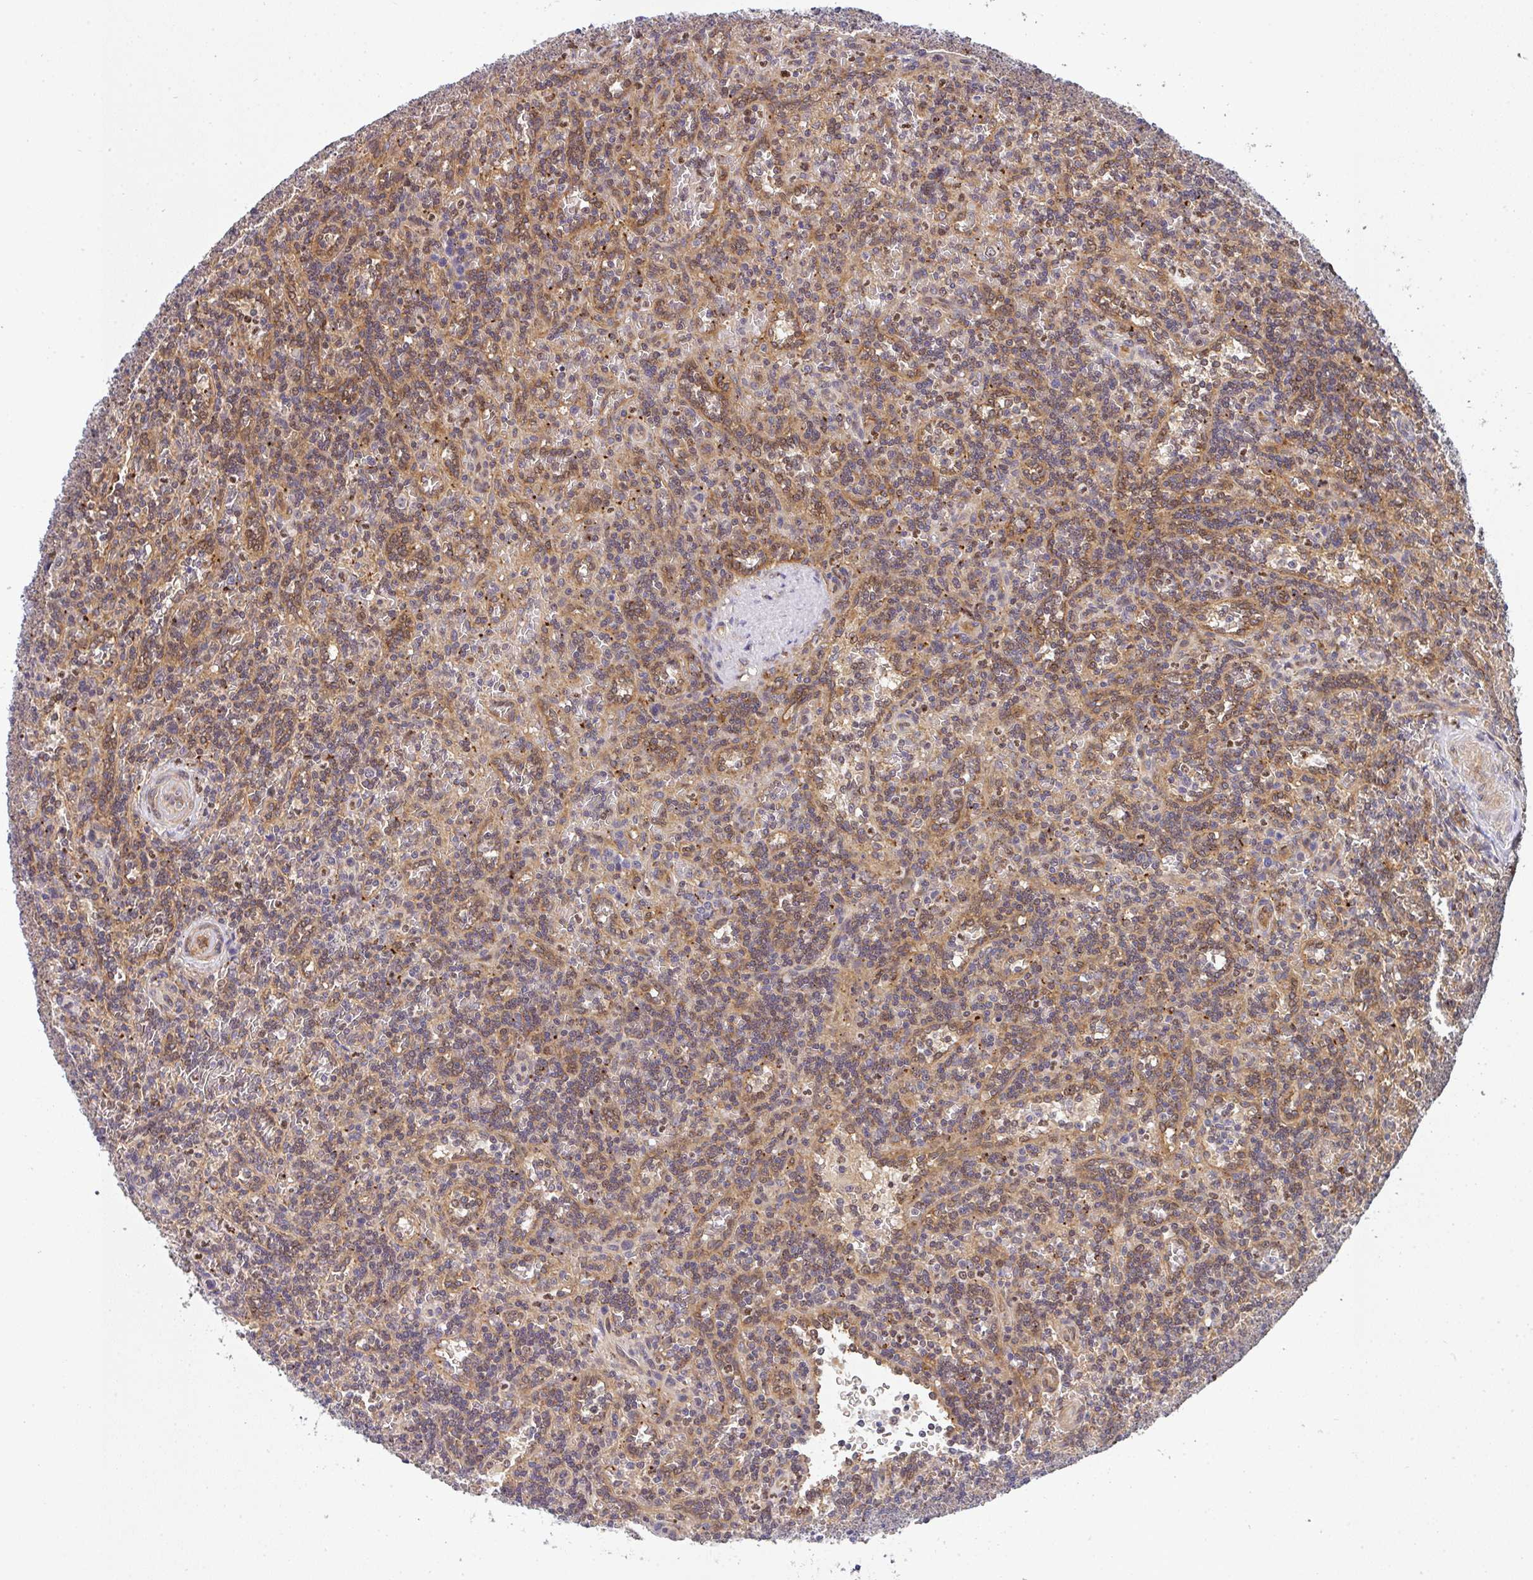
{"staining": {"intensity": "moderate", "quantity": "25%-75%", "location": "cytoplasmic/membranous"}, "tissue": "lymphoma", "cell_type": "Tumor cells", "image_type": "cancer", "snomed": [{"axis": "morphology", "description": "Malignant lymphoma, non-Hodgkin's type, Low grade"}, {"axis": "topography", "description": "Spleen"}], "caption": "A brown stain highlights moderate cytoplasmic/membranous expression of a protein in human lymphoma tumor cells. (Brightfield microscopy of DAB IHC at high magnification).", "gene": "SIMC1", "patient": {"sex": "male", "age": 73}}